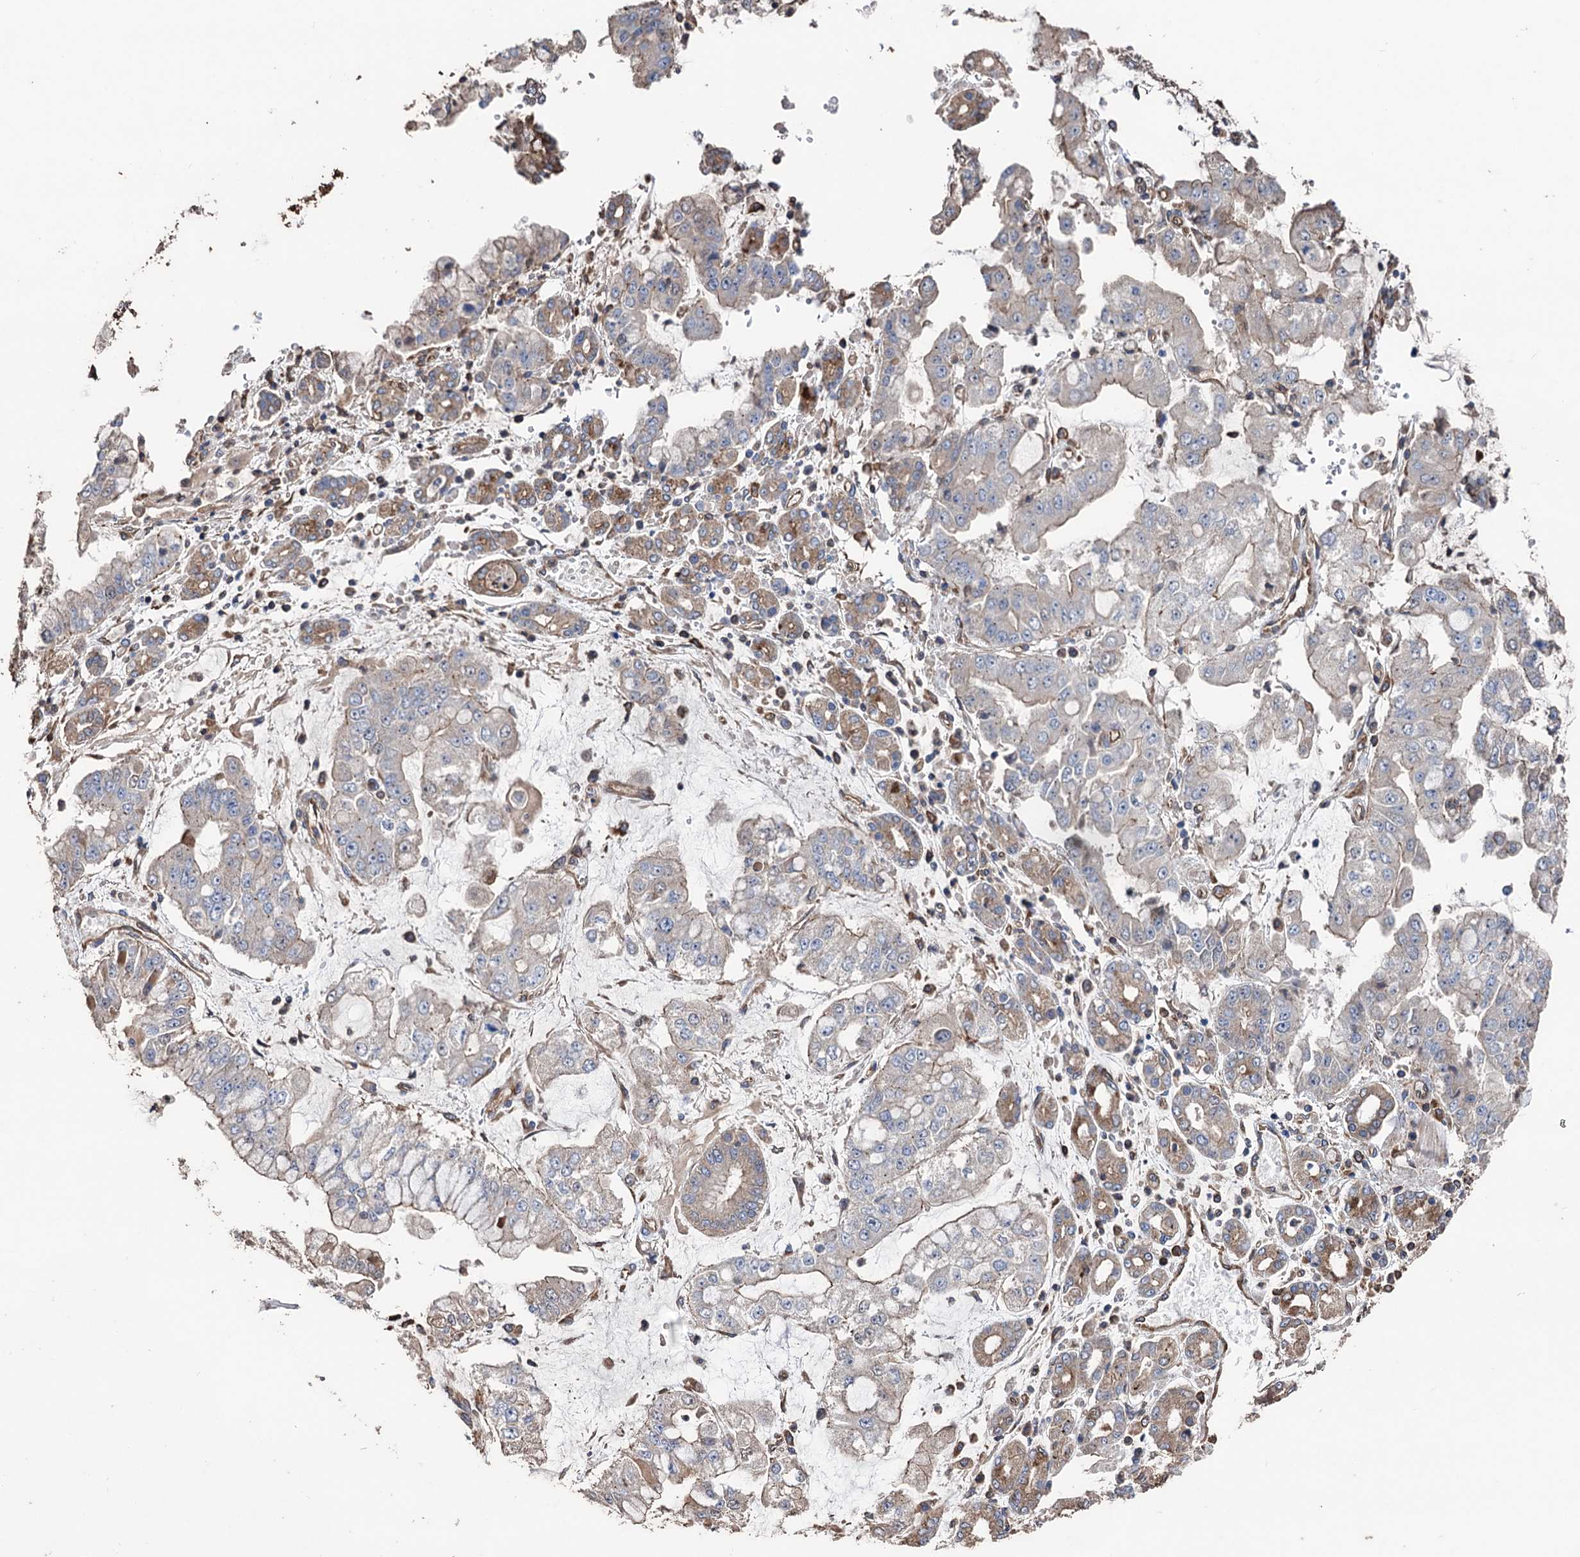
{"staining": {"intensity": "moderate", "quantity": "<25%", "location": "cytoplasmic/membranous"}, "tissue": "stomach cancer", "cell_type": "Tumor cells", "image_type": "cancer", "snomed": [{"axis": "morphology", "description": "Adenocarcinoma, NOS"}, {"axis": "topography", "description": "Stomach"}], "caption": "Human stomach cancer (adenocarcinoma) stained with a protein marker displays moderate staining in tumor cells.", "gene": "STING1", "patient": {"sex": "male", "age": 76}}